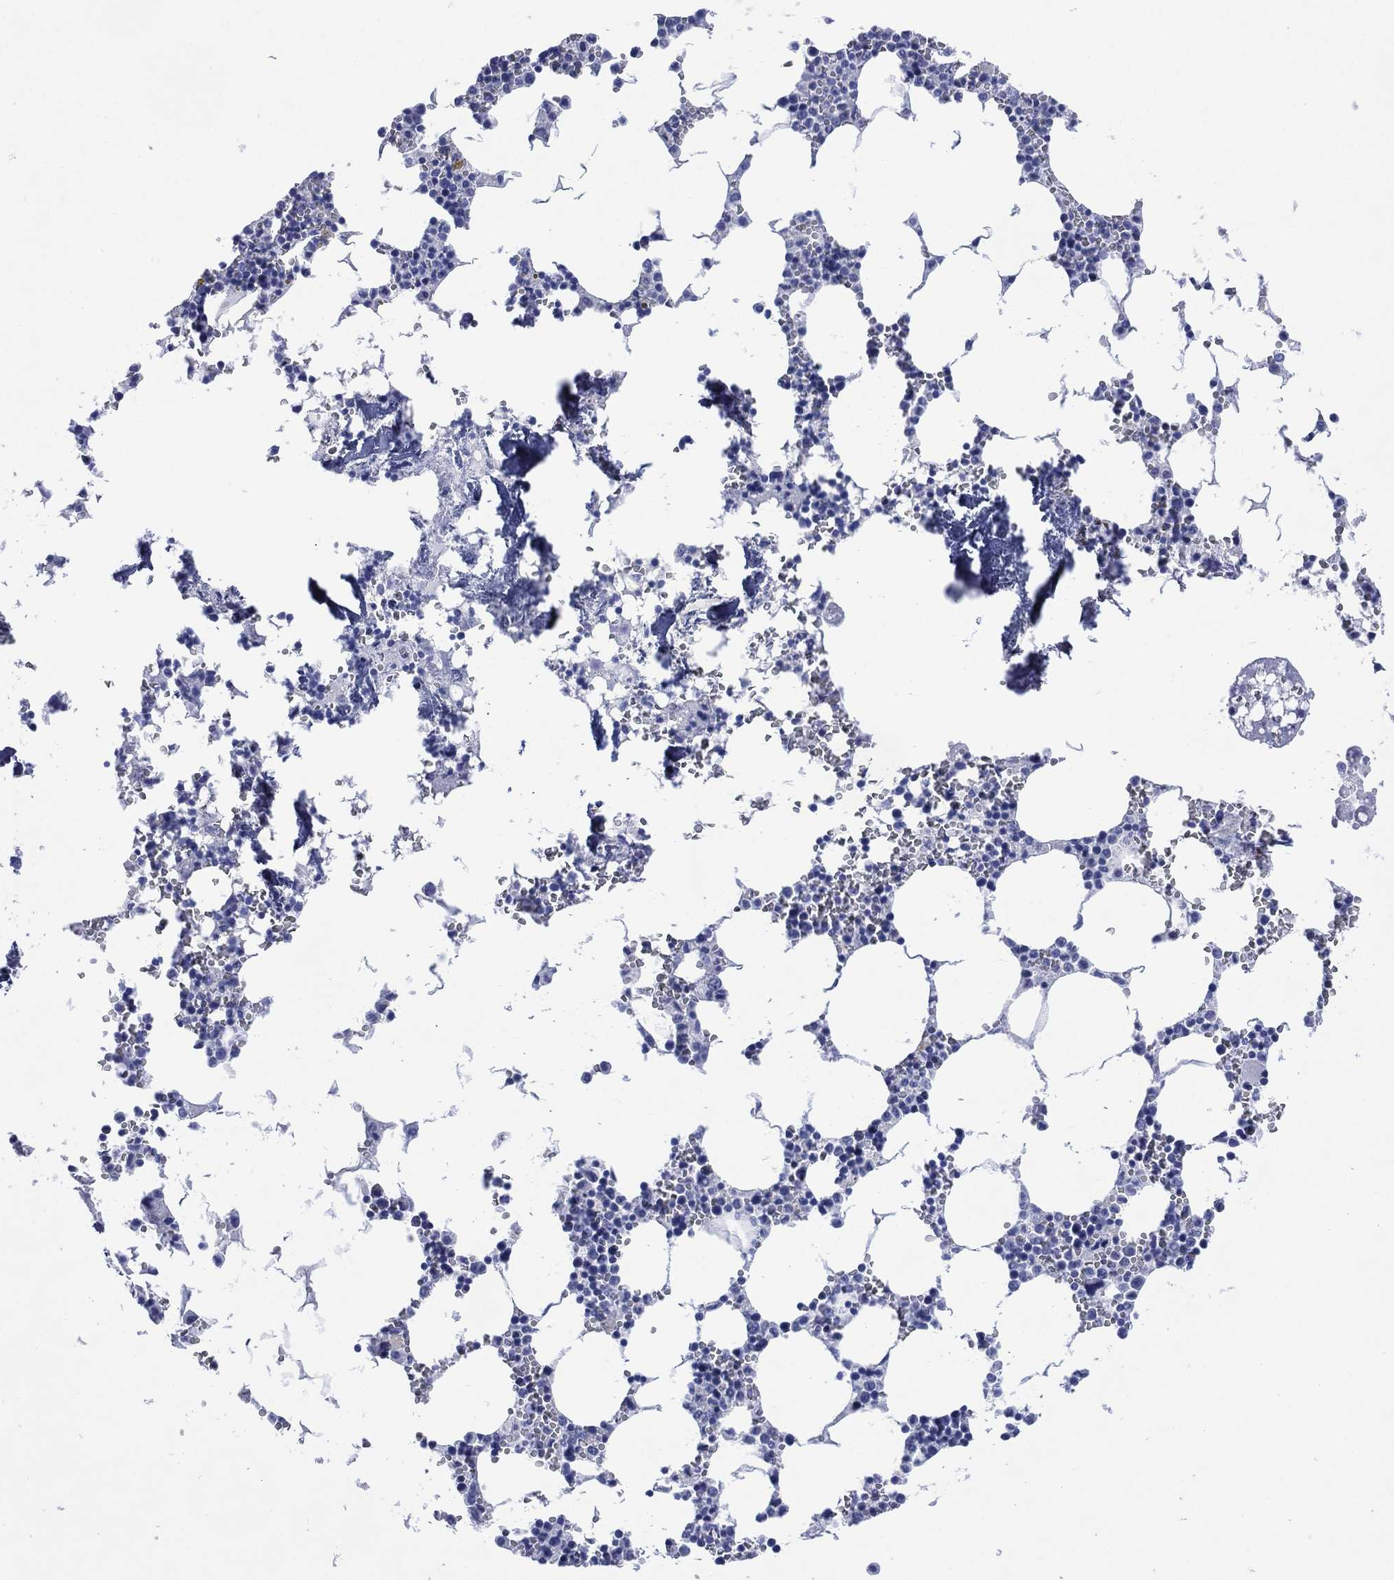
{"staining": {"intensity": "negative", "quantity": "none", "location": "none"}, "tissue": "bone marrow", "cell_type": "Hematopoietic cells", "image_type": "normal", "snomed": [{"axis": "morphology", "description": "Normal tissue, NOS"}, {"axis": "topography", "description": "Bone marrow"}], "caption": "A high-resolution micrograph shows immunohistochemistry (IHC) staining of benign bone marrow, which displays no significant positivity in hematopoietic cells. Nuclei are stained in blue.", "gene": "SHCBP1L", "patient": {"sex": "female", "age": 64}}